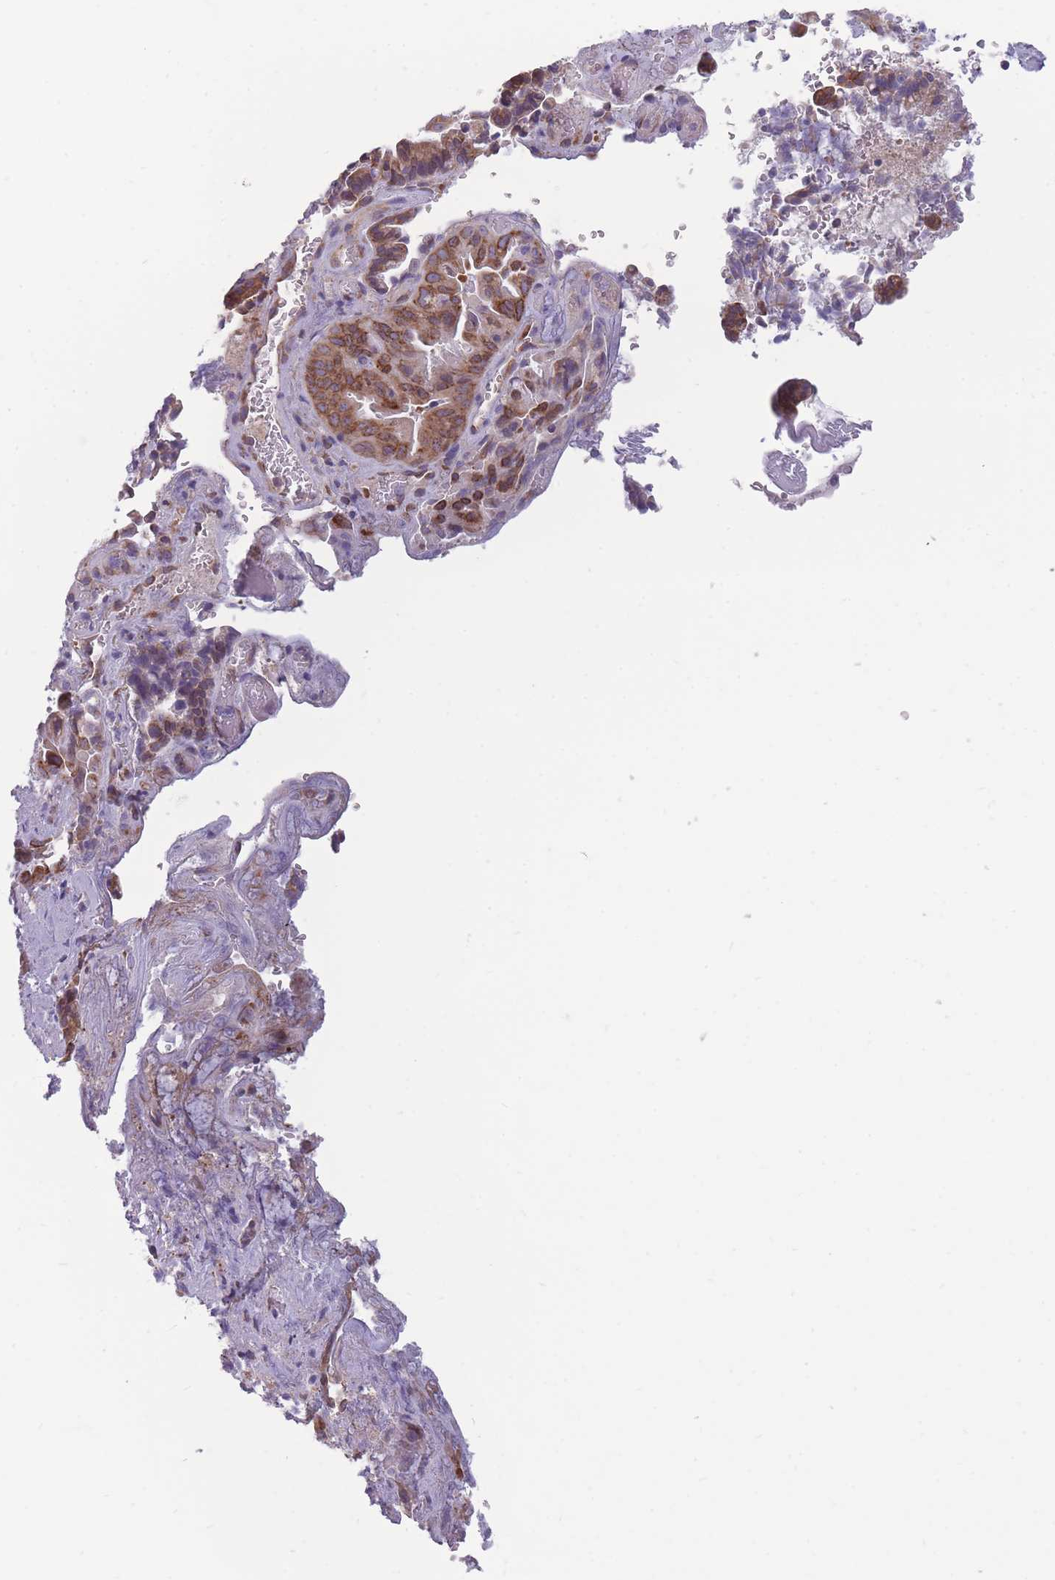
{"staining": {"intensity": "moderate", "quantity": ">75%", "location": "cytoplasmic/membranous"}, "tissue": "liver cancer", "cell_type": "Tumor cells", "image_type": "cancer", "snomed": [{"axis": "morphology", "description": "Cholangiocarcinoma"}, {"axis": "topography", "description": "Liver"}], "caption": "About >75% of tumor cells in human cholangiocarcinoma (liver) display moderate cytoplasmic/membranous protein expression as visualized by brown immunohistochemical staining.", "gene": "TMEM121", "patient": {"sex": "female", "age": 68}}